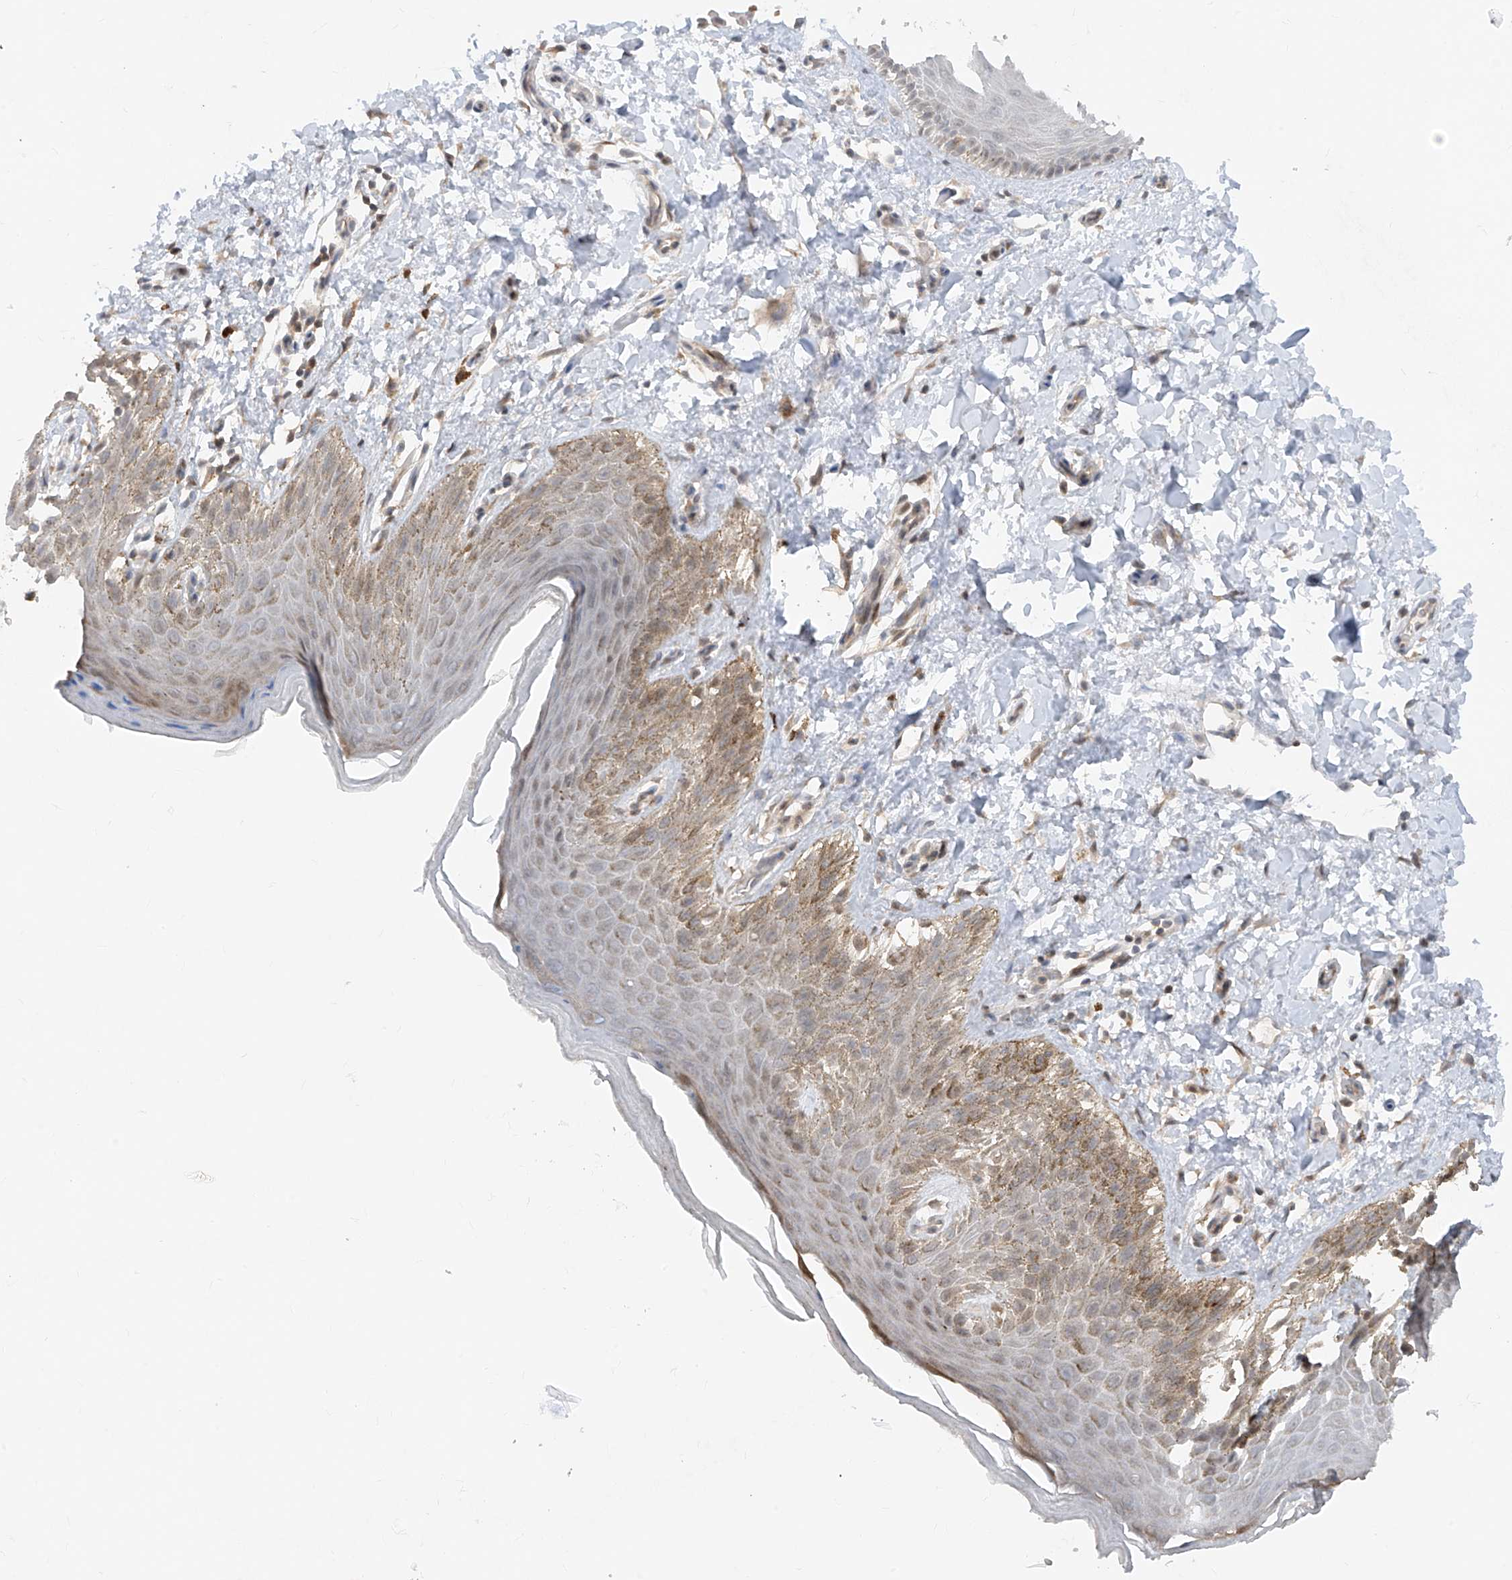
{"staining": {"intensity": "moderate", "quantity": "25%-75%", "location": "cytoplasmic/membranous"}, "tissue": "skin", "cell_type": "Epidermal cells", "image_type": "normal", "snomed": [{"axis": "morphology", "description": "Normal tissue, NOS"}, {"axis": "topography", "description": "Anal"}], "caption": "High-magnification brightfield microscopy of normal skin stained with DAB (brown) and counterstained with hematoxylin (blue). epidermal cells exhibit moderate cytoplasmic/membranous expression is appreciated in about25%-75% of cells.", "gene": "ZNF358", "patient": {"sex": "male", "age": 44}}